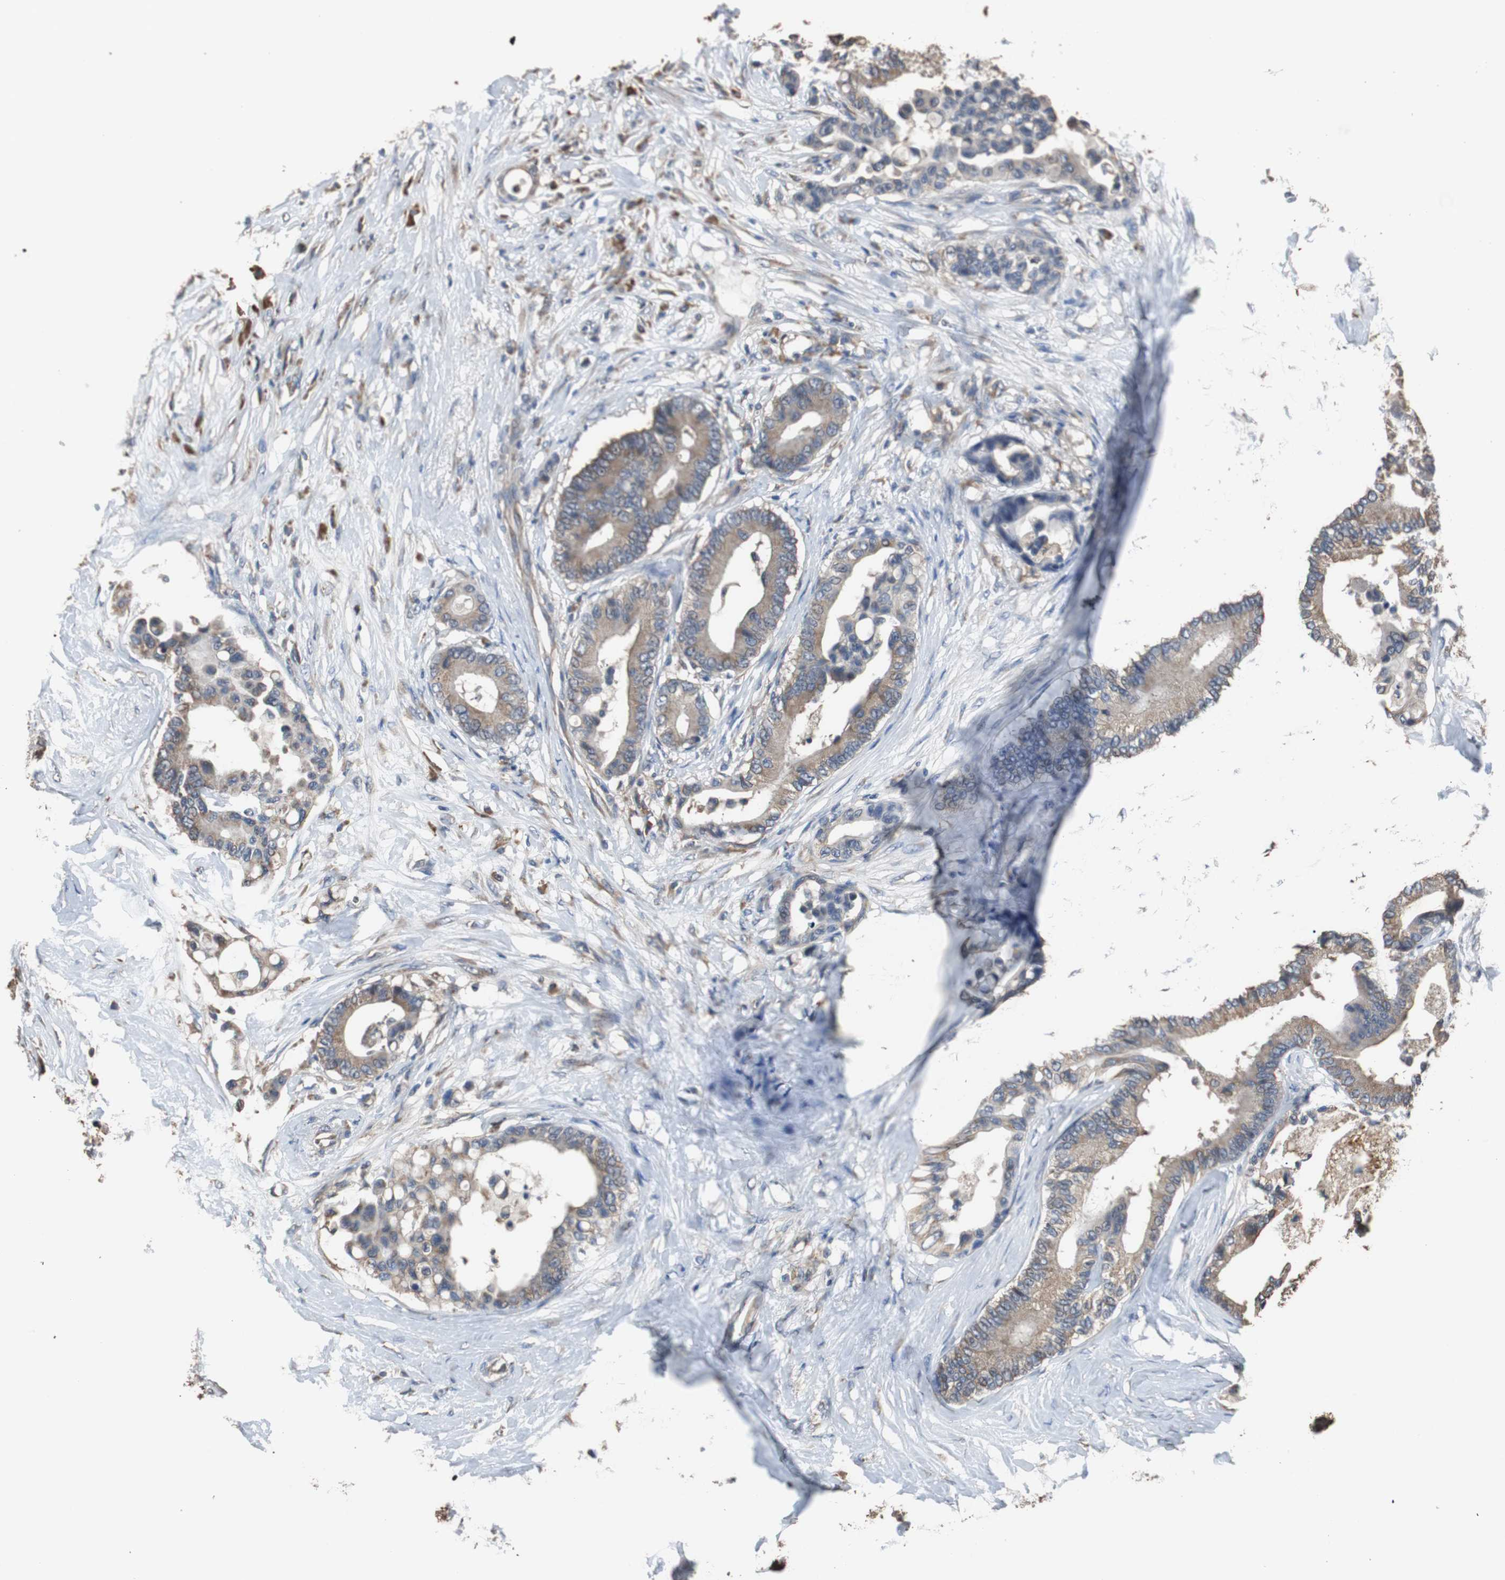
{"staining": {"intensity": "weak", "quantity": ">75%", "location": "cytoplasmic/membranous"}, "tissue": "colorectal cancer", "cell_type": "Tumor cells", "image_type": "cancer", "snomed": [{"axis": "morphology", "description": "Normal tissue, NOS"}, {"axis": "morphology", "description": "Adenocarcinoma, NOS"}, {"axis": "topography", "description": "Colon"}], "caption": "Colorectal cancer (adenocarcinoma) tissue reveals weak cytoplasmic/membranous positivity in approximately >75% of tumor cells The protein of interest is shown in brown color, while the nuclei are stained blue.", "gene": "SCIMP", "patient": {"sex": "male", "age": 82}}